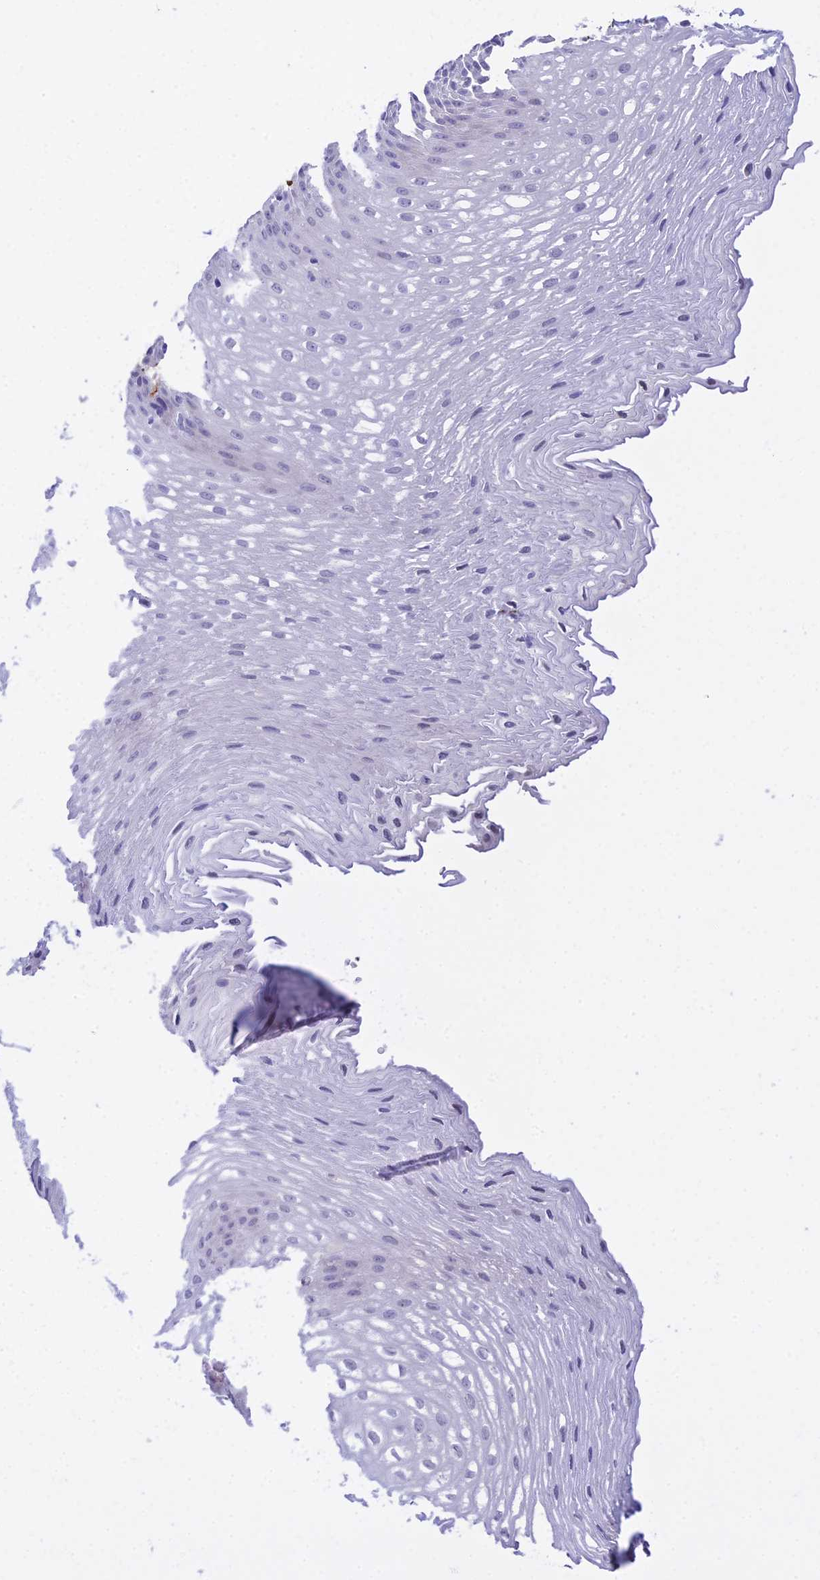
{"staining": {"intensity": "negative", "quantity": "none", "location": "none"}, "tissue": "esophagus", "cell_type": "Squamous epithelial cells", "image_type": "normal", "snomed": [{"axis": "morphology", "description": "Normal tissue, NOS"}, {"axis": "topography", "description": "Esophagus"}], "caption": "Immunohistochemistry micrograph of normal esophagus: esophagus stained with DAB demonstrates no significant protein positivity in squamous epithelial cells.", "gene": "MXRA7", "patient": {"sex": "male", "age": 48}}